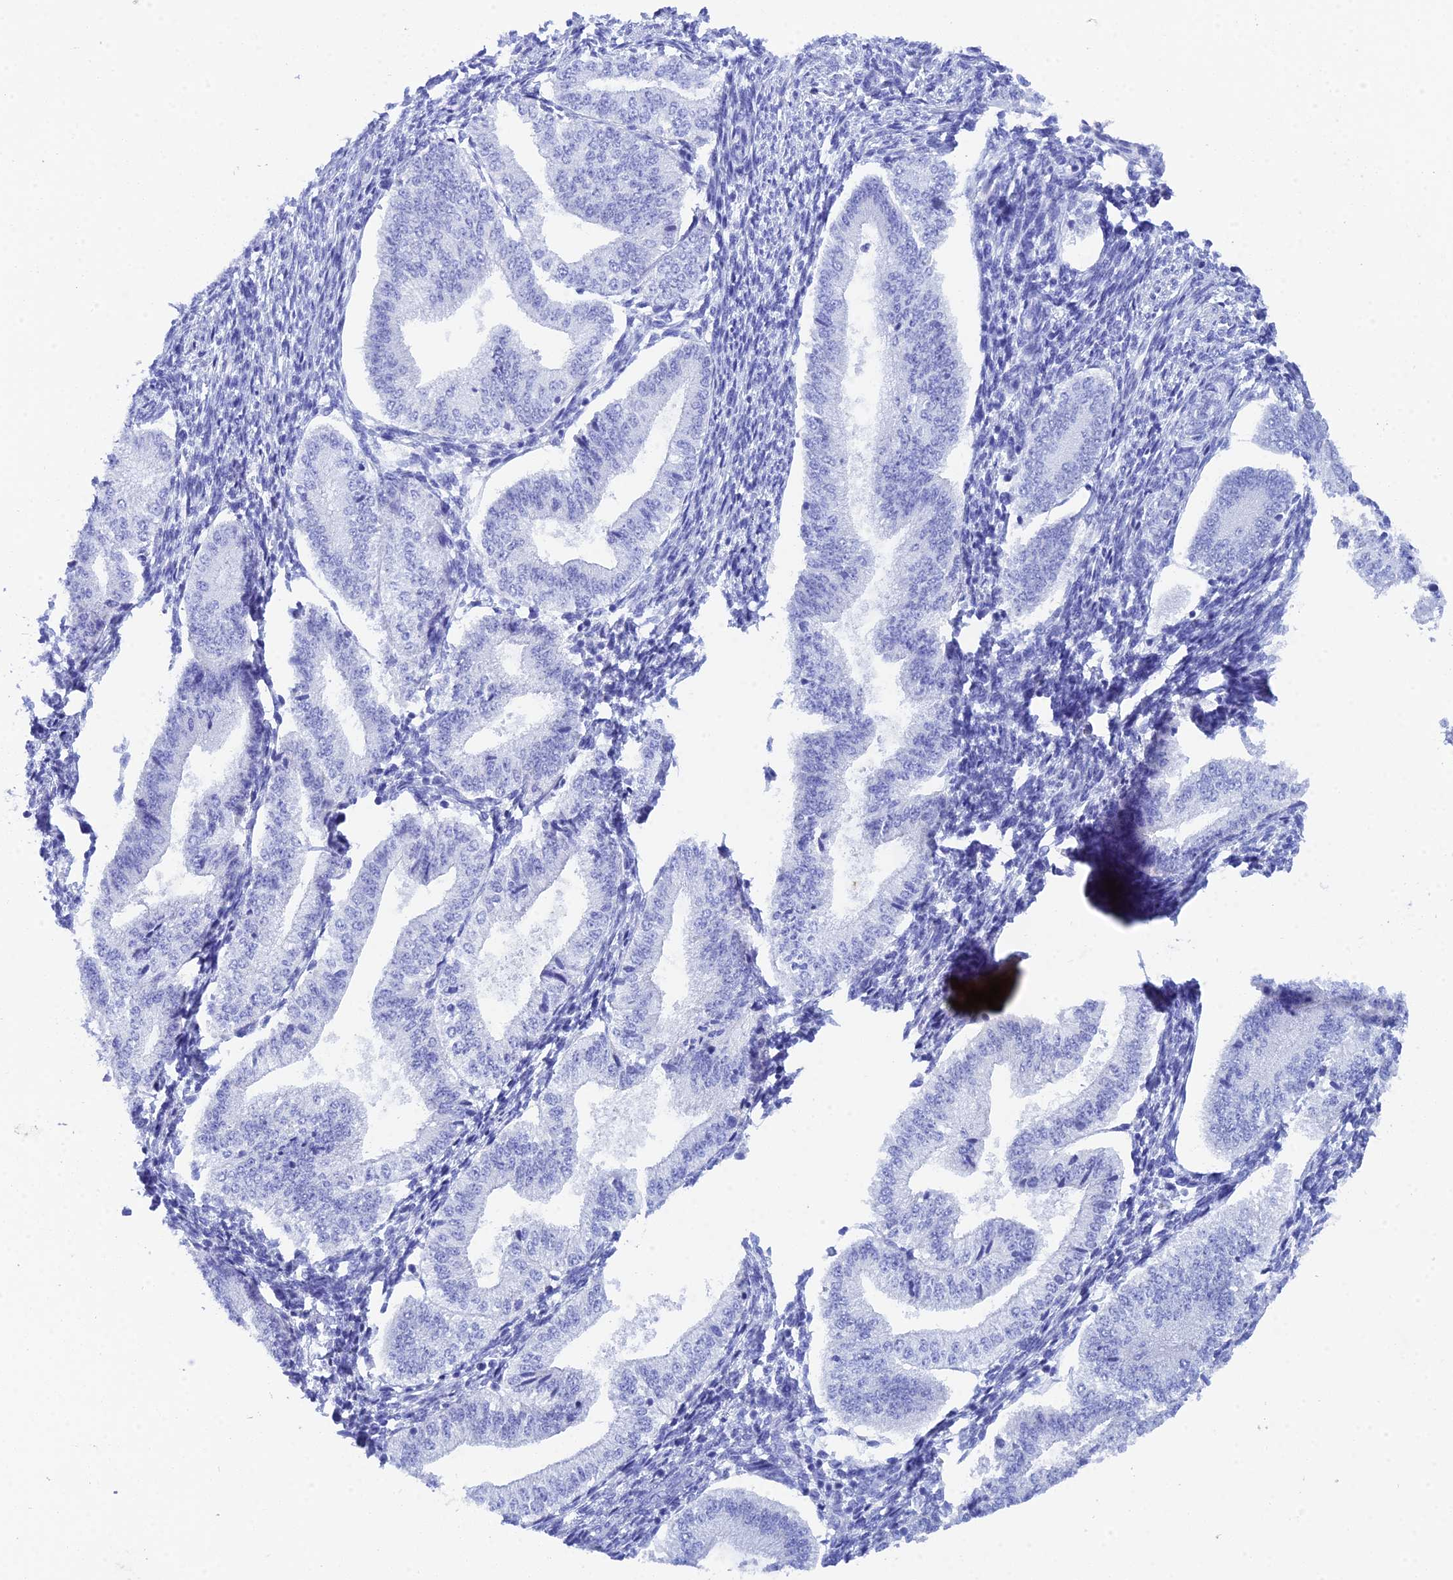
{"staining": {"intensity": "negative", "quantity": "none", "location": "none"}, "tissue": "endometrium", "cell_type": "Cells in endometrial stroma", "image_type": "normal", "snomed": [{"axis": "morphology", "description": "Normal tissue, NOS"}, {"axis": "topography", "description": "Endometrium"}], "caption": "Immunohistochemistry of unremarkable endometrium exhibits no positivity in cells in endometrial stroma. (DAB IHC, high magnification).", "gene": "REG1A", "patient": {"sex": "female", "age": 34}}